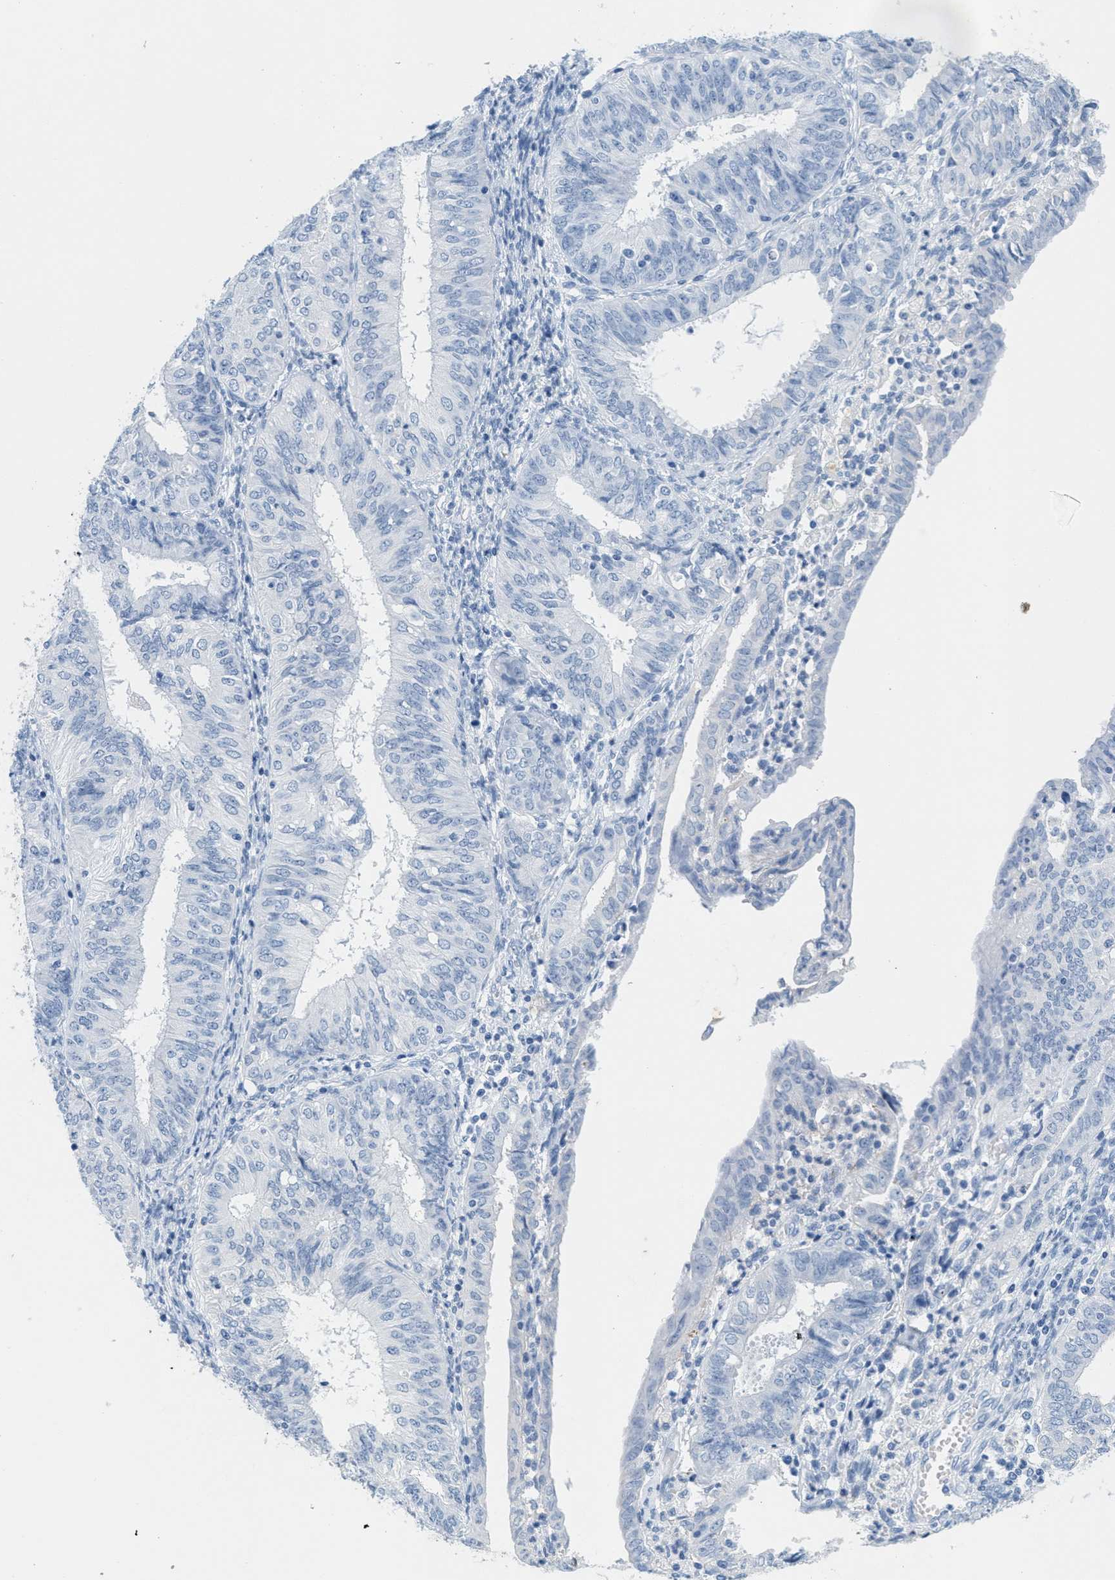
{"staining": {"intensity": "negative", "quantity": "none", "location": "none"}, "tissue": "endometrial cancer", "cell_type": "Tumor cells", "image_type": "cancer", "snomed": [{"axis": "morphology", "description": "Adenocarcinoma, NOS"}, {"axis": "topography", "description": "Endometrium"}], "caption": "This is a photomicrograph of immunohistochemistry staining of endometrial adenocarcinoma, which shows no expression in tumor cells.", "gene": "GPM6A", "patient": {"sex": "female", "age": 58}}